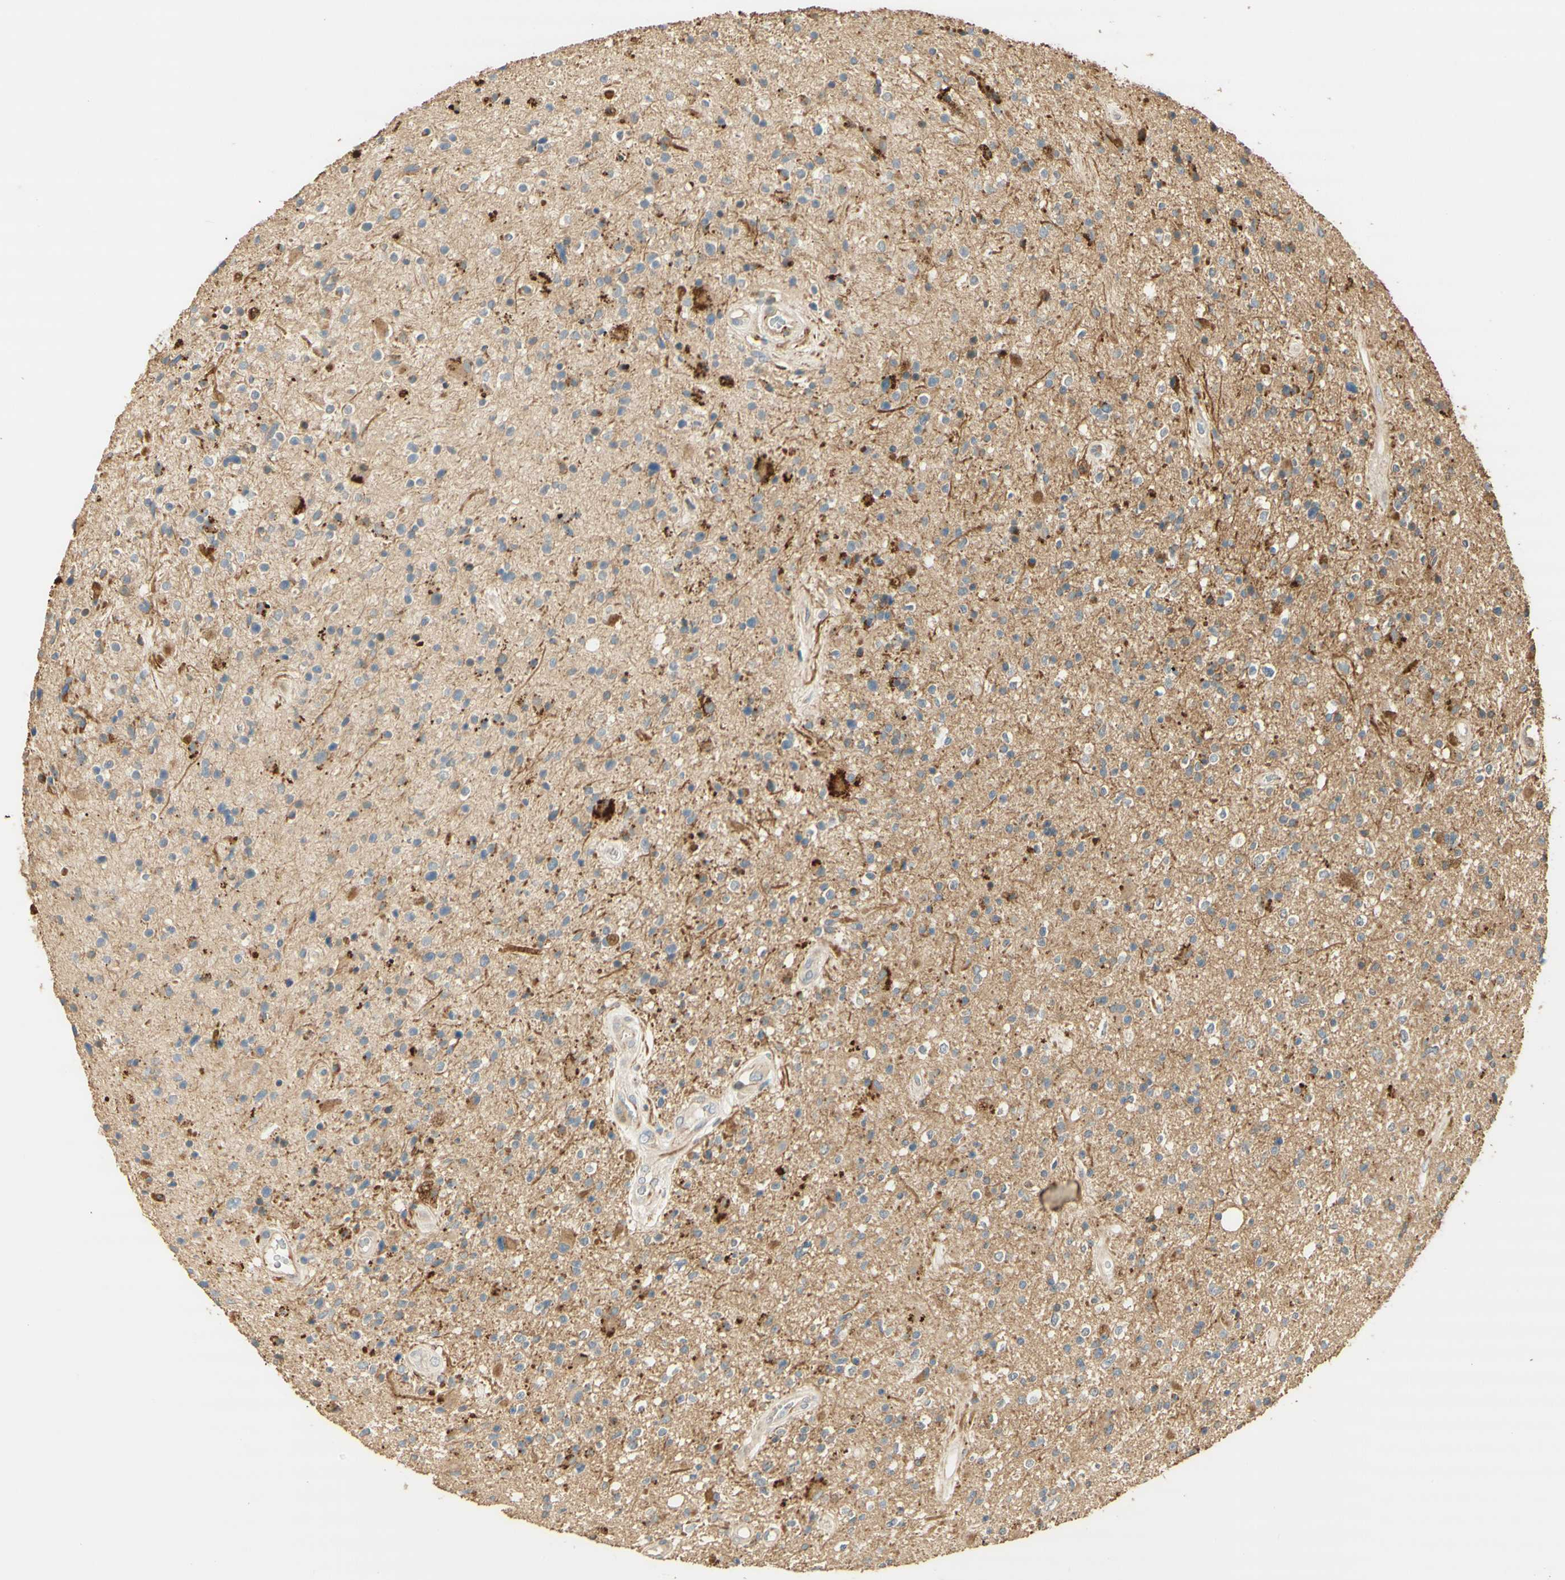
{"staining": {"intensity": "strong", "quantity": "<25%", "location": "cytoplasmic/membranous"}, "tissue": "glioma", "cell_type": "Tumor cells", "image_type": "cancer", "snomed": [{"axis": "morphology", "description": "Glioma, malignant, High grade"}, {"axis": "topography", "description": "Brain"}], "caption": "Immunohistochemical staining of human glioma reveals strong cytoplasmic/membranous protein expression in approximately <25% of tumor cells.", "gene": "AGER", "patient": {"sex": "male", "age": 33}}